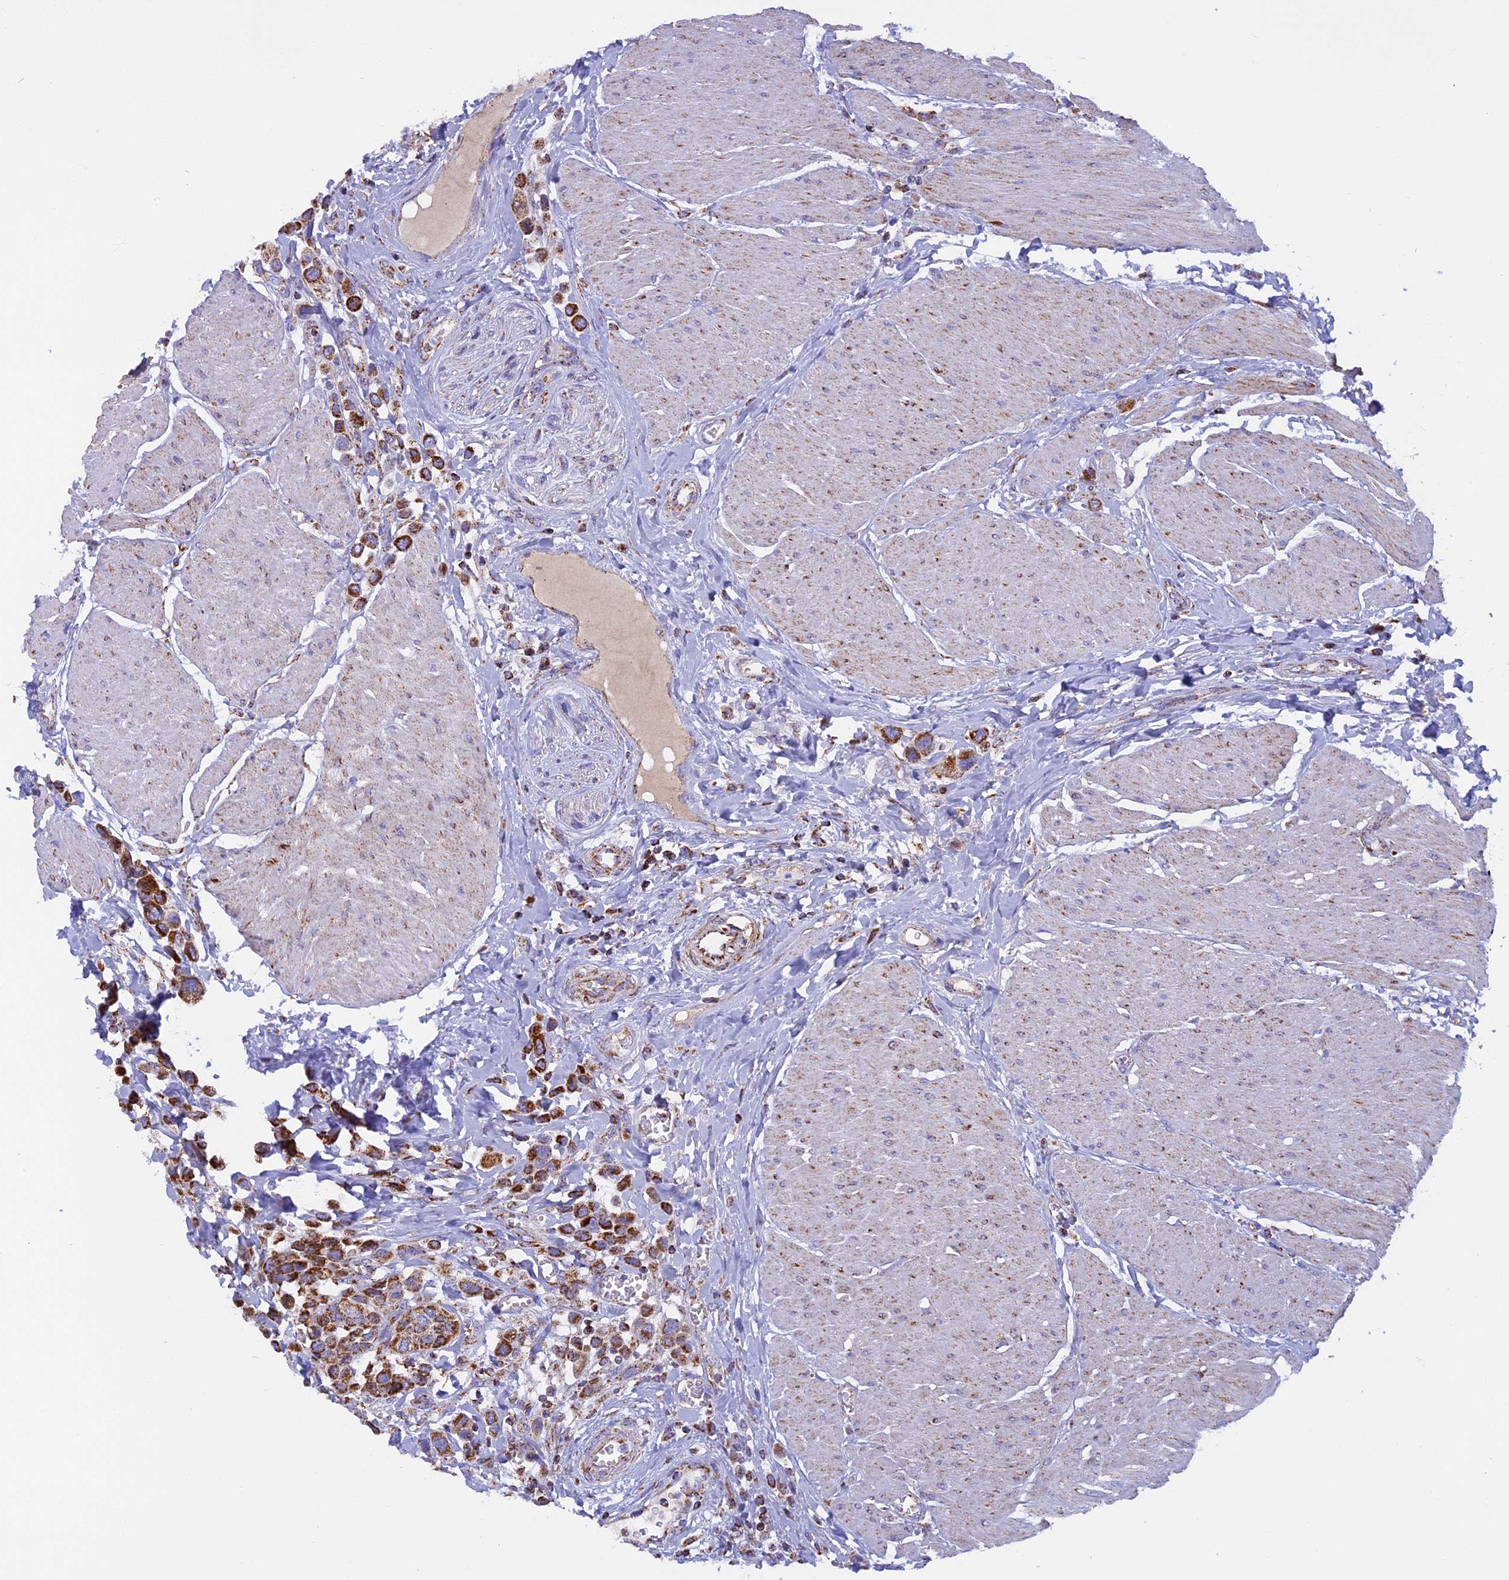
{"staining": {"intensity": "strong", "quantity": ">75%", "location": "cytoplasmic/membranous"}, "tissue": "urothelial cancer", "cell_type": "Tumor cells", "image_type": "cancer", "snomed": [{"axis": "morphology", "description": "Urothelial carcinoma, High grade"}, {"axis": "topography", "description": "Urinary bladder"}], "caption": "A photomicrograph of human urothelial carcinoma (high-grade) stained for a protein exhibits strong cytoplasmic/membranous brown staining in tumor cells.", "gene": "KCNG1", "patient": {"sex": "male", "age": 50}}